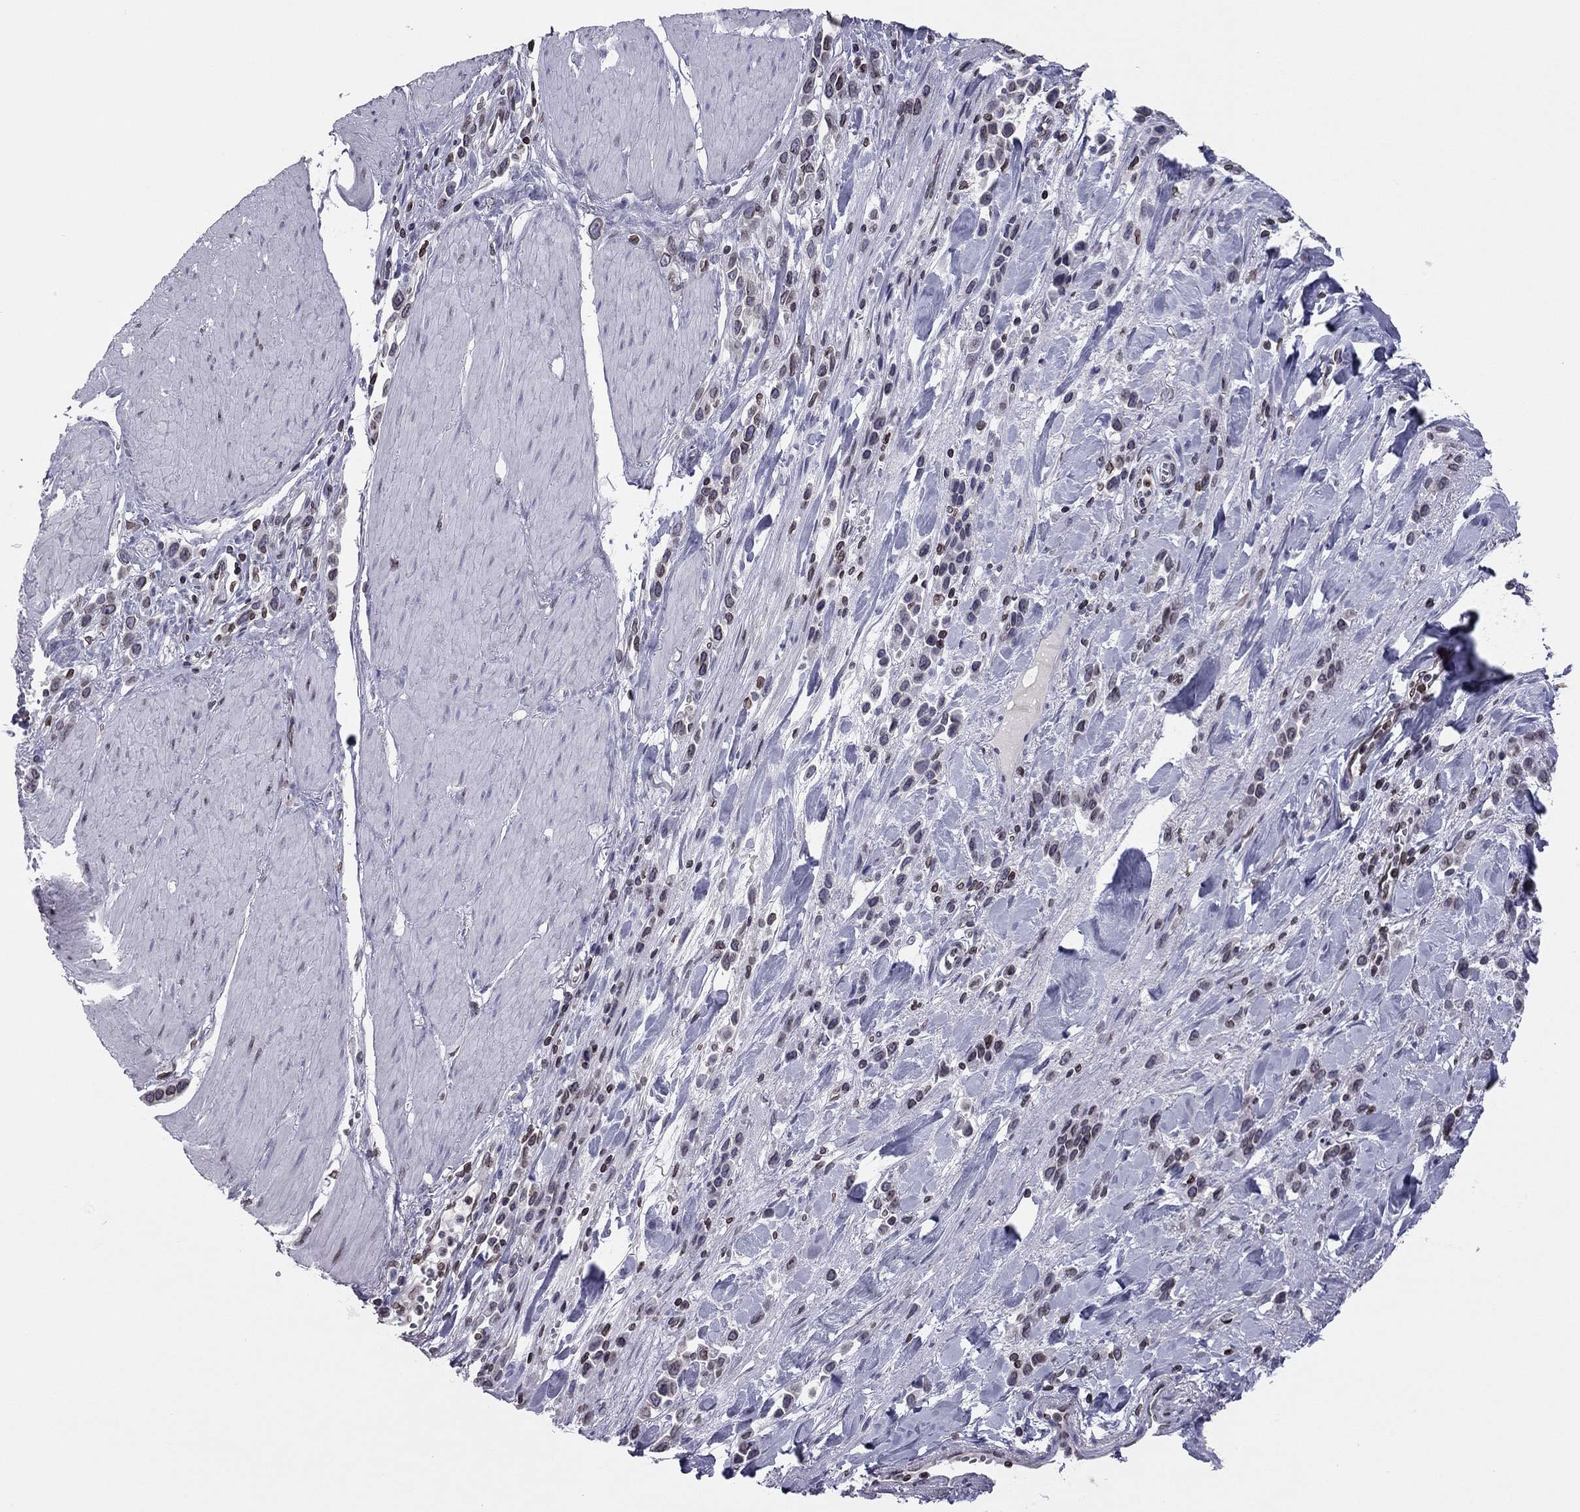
{"staining": {"intensity": "moderate", "quantity": "<25%", "location": "cytoplasmic/membranous,nuclear"}, "tissue": "stomach cancer", "cell_type": "Tumor cells", "image_type": "cancer", "snomed": [{"axis": "morphology", "description": "Adenocarcinoma, NOS"}, {"axis": "topography", "description": "Stomach"}], "caption": "Moderate cytoplasmic/membranous and nuclear expression for a protein is present in about <25% of tumor cells of stomach cancer using immunohistochemistry (IHC).", "gene": "ESPL1", "patient": {"sex": "male", "age": 47}}